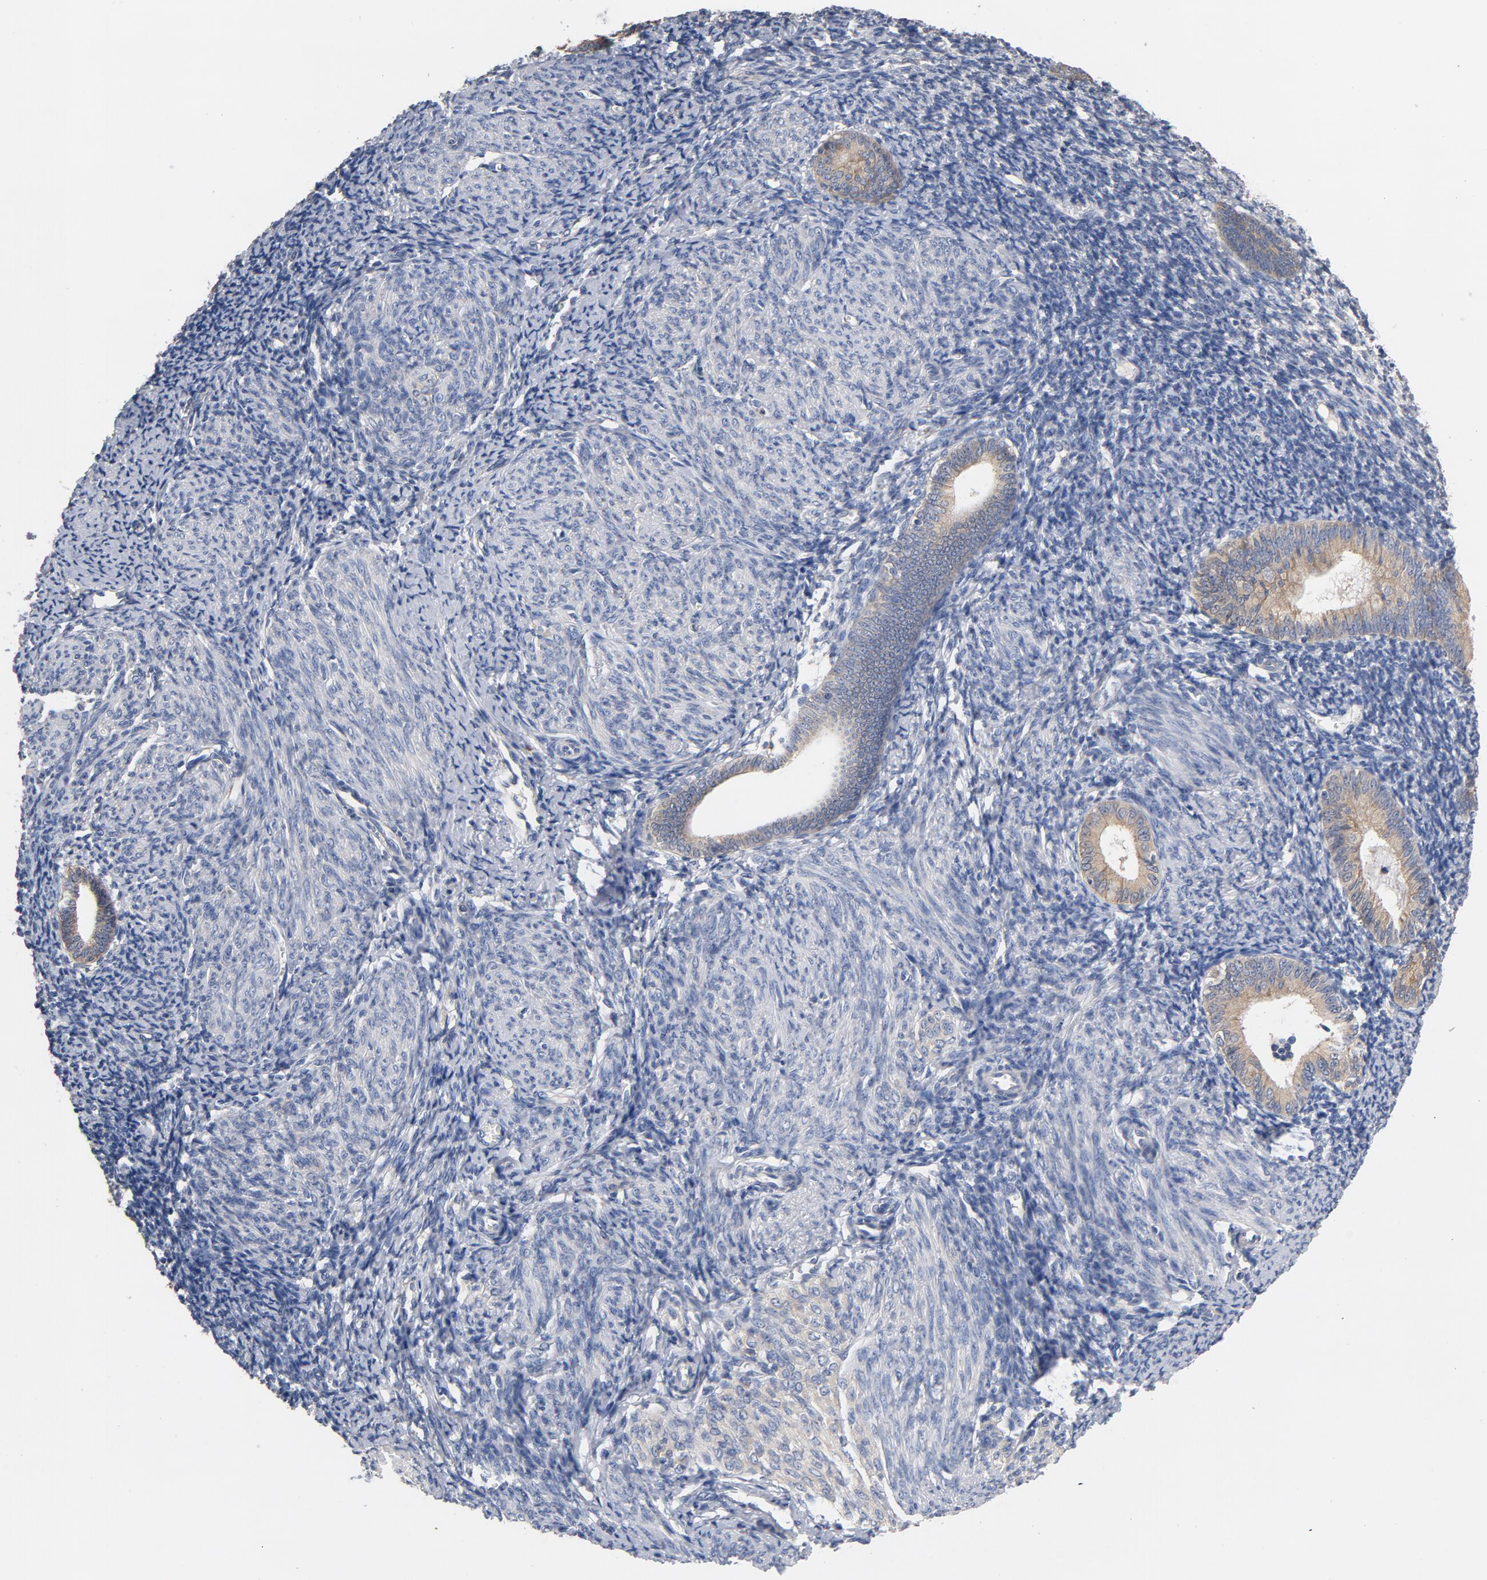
{"staining": {"intensity": "negative", "quantity": "none", "location": "none"}, "tissue": "endometrium", "cell_type": "Cells in endometrial stroma", "image_type": "normal", "snomed": [{"axis": "morphology", "description": "Normal tissue, NOS"}, {"axis": "topography", "description": "Endometrium"}], "caption": "Cells in endometrial stroma show no significant positivity in unremarkable endometrium. The staining is performed using DAB brown chromogen with nuclei counter-stained in using hematoxylin.", "gene": "TLR4", "patient": {"sex": "female", "age": 57}}